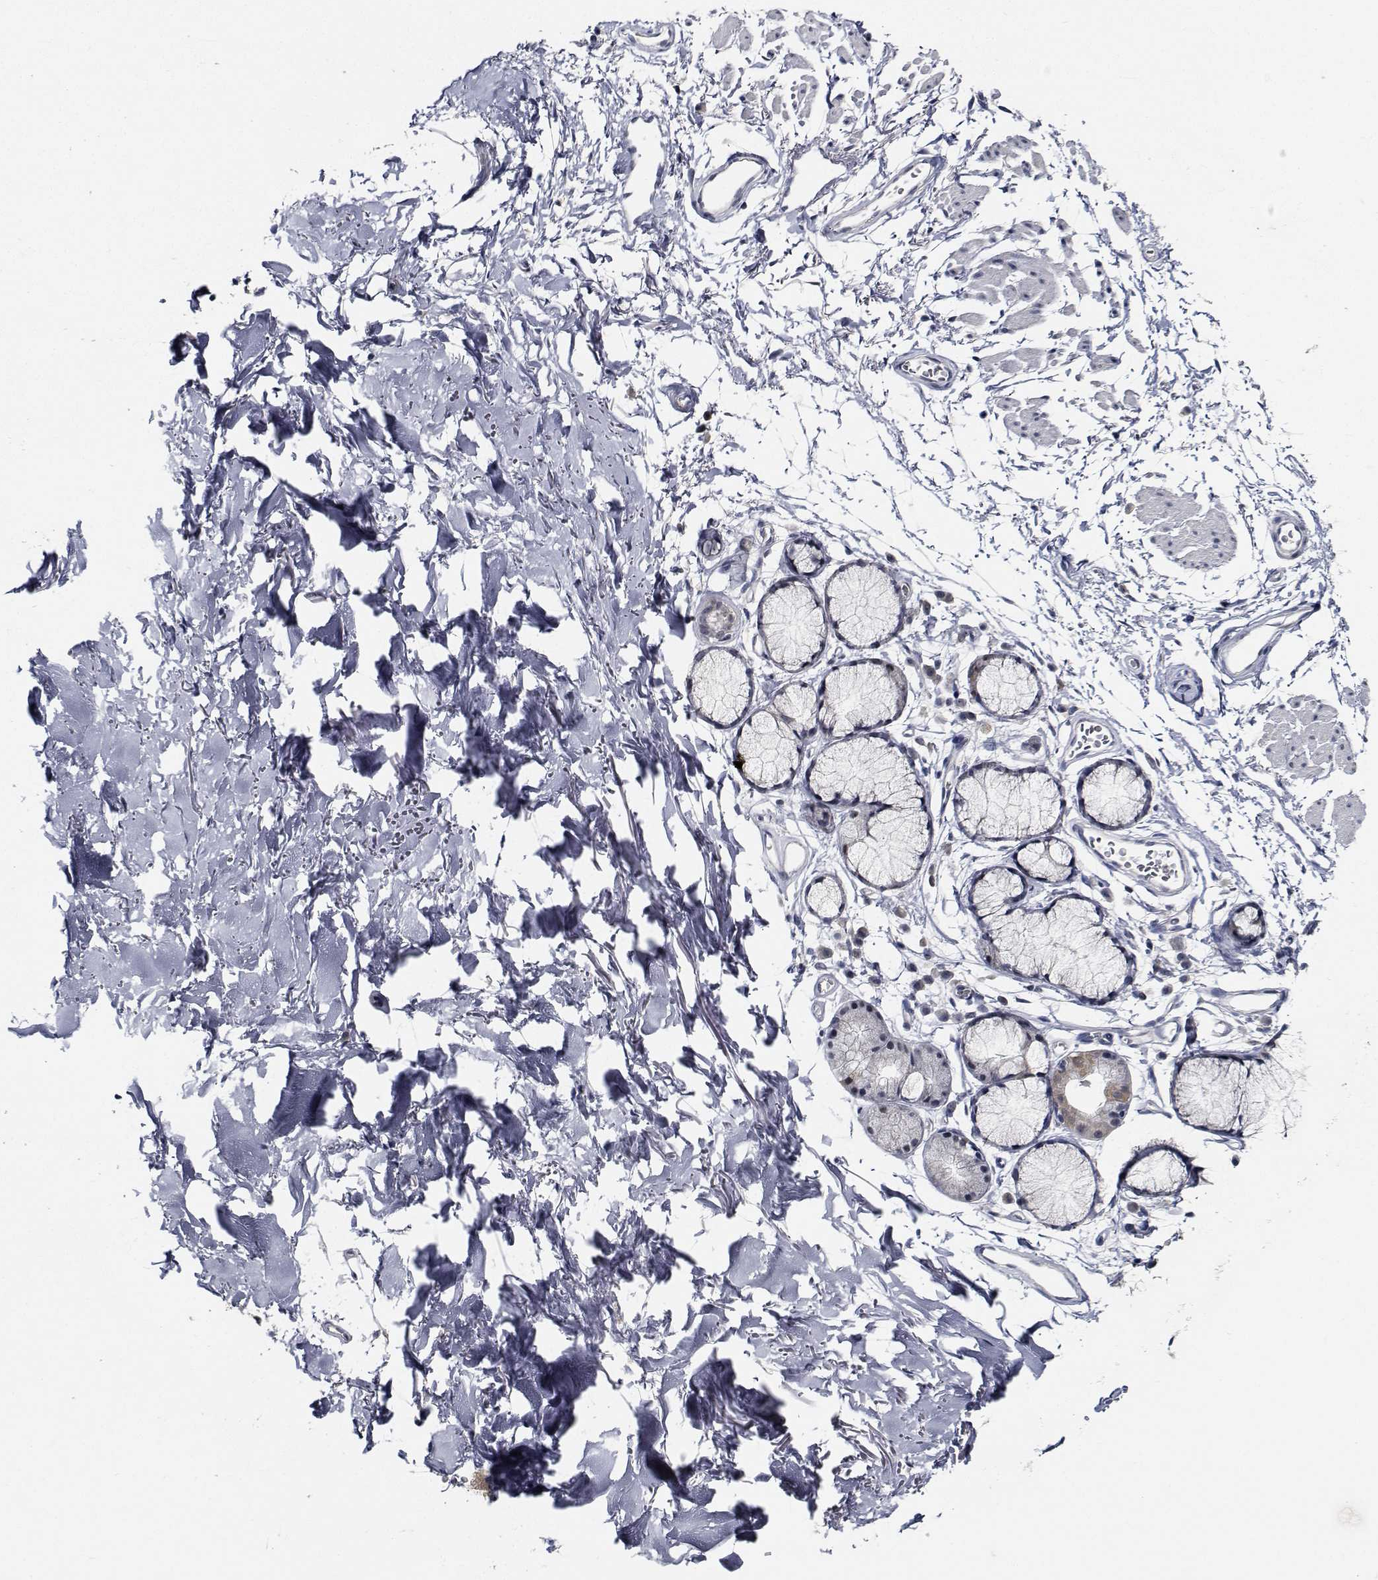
{"staining": {"intensity": "negative", "quantity": "none", "location": "none"}, "tissue": "adipose tissue", "cell_type": "Adipocytes", "image_type": "normal", "snomed": [{"axis": "morphology", "description": "Normal tissue, NOS"}, {"axis": "topography", "description": "Cartilage tissue"}, {"axis": "topography", "description": "Bronchus"}], "caption": "A histopathology image of human adipose tissue is negative for staining in adipocytes. (Stains: DAB (3,3'-diaminobenzidine) IHC with hematoxylin counter stain, Microscopy: brightfield microscopy at high magnification).", "gene": "NVL", "patient": {"sex": "female", "age": 79}}